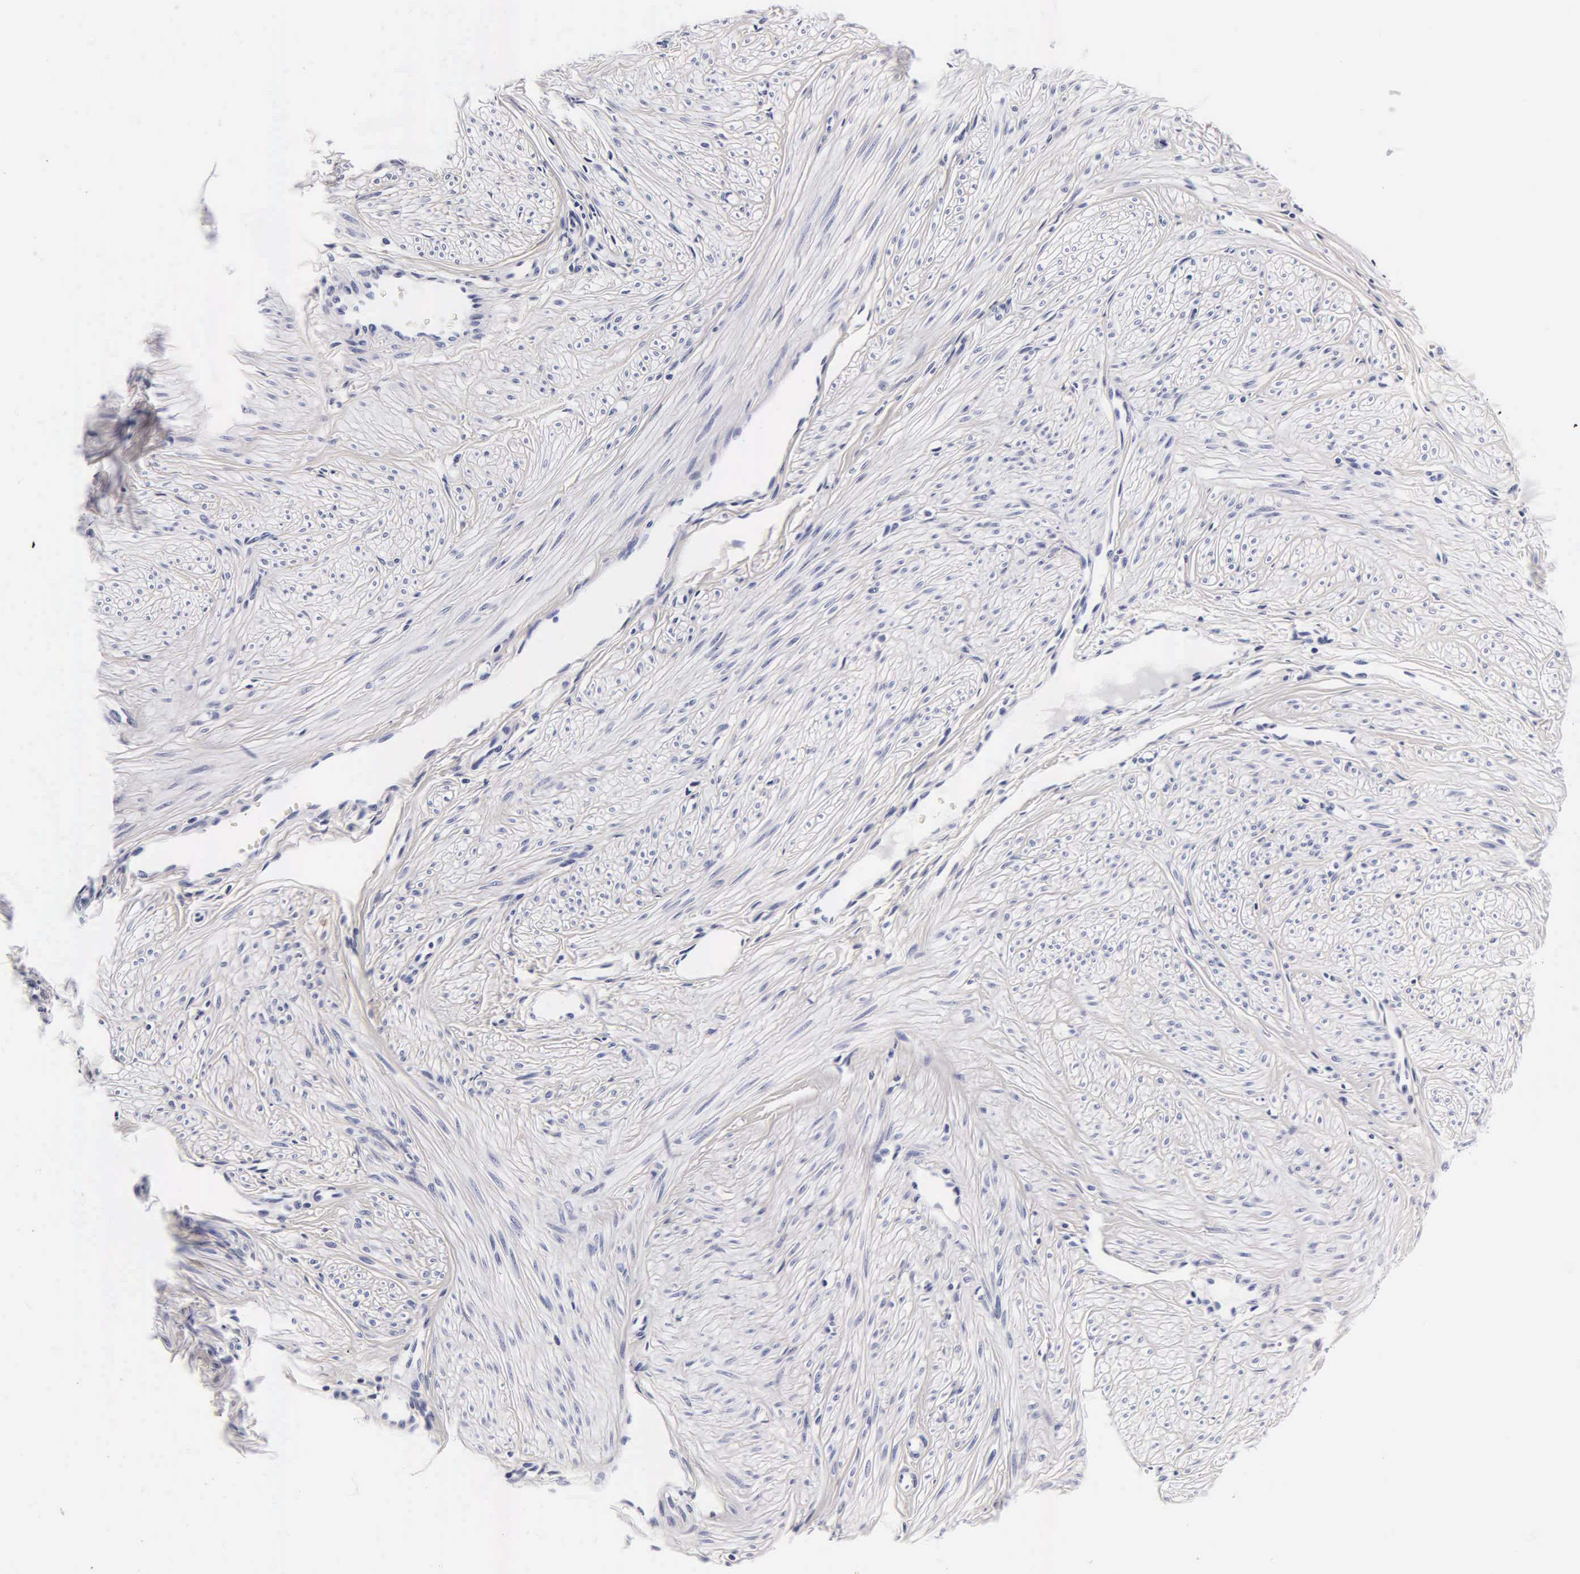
{"staining": {"intensity": "negative", "quantity": "none", "location": "none"}, "tissue": "smooth muscle", "cell_type": "Smooth muscle cells", "image_type": "normal", "snomed": [{"axis": "morphology", "description": "Normal tissue, NOS"}, {"axis": "topography", "description": "Uterus"}], "caption": "DAB (3,3'-diaminobenzidine) immunohistochemical staining of normal human smooth muscle displays no significant expression in smooth muscle cells.", "gene": "CGB3", "patient": {"sex": "female", "age": 45}}